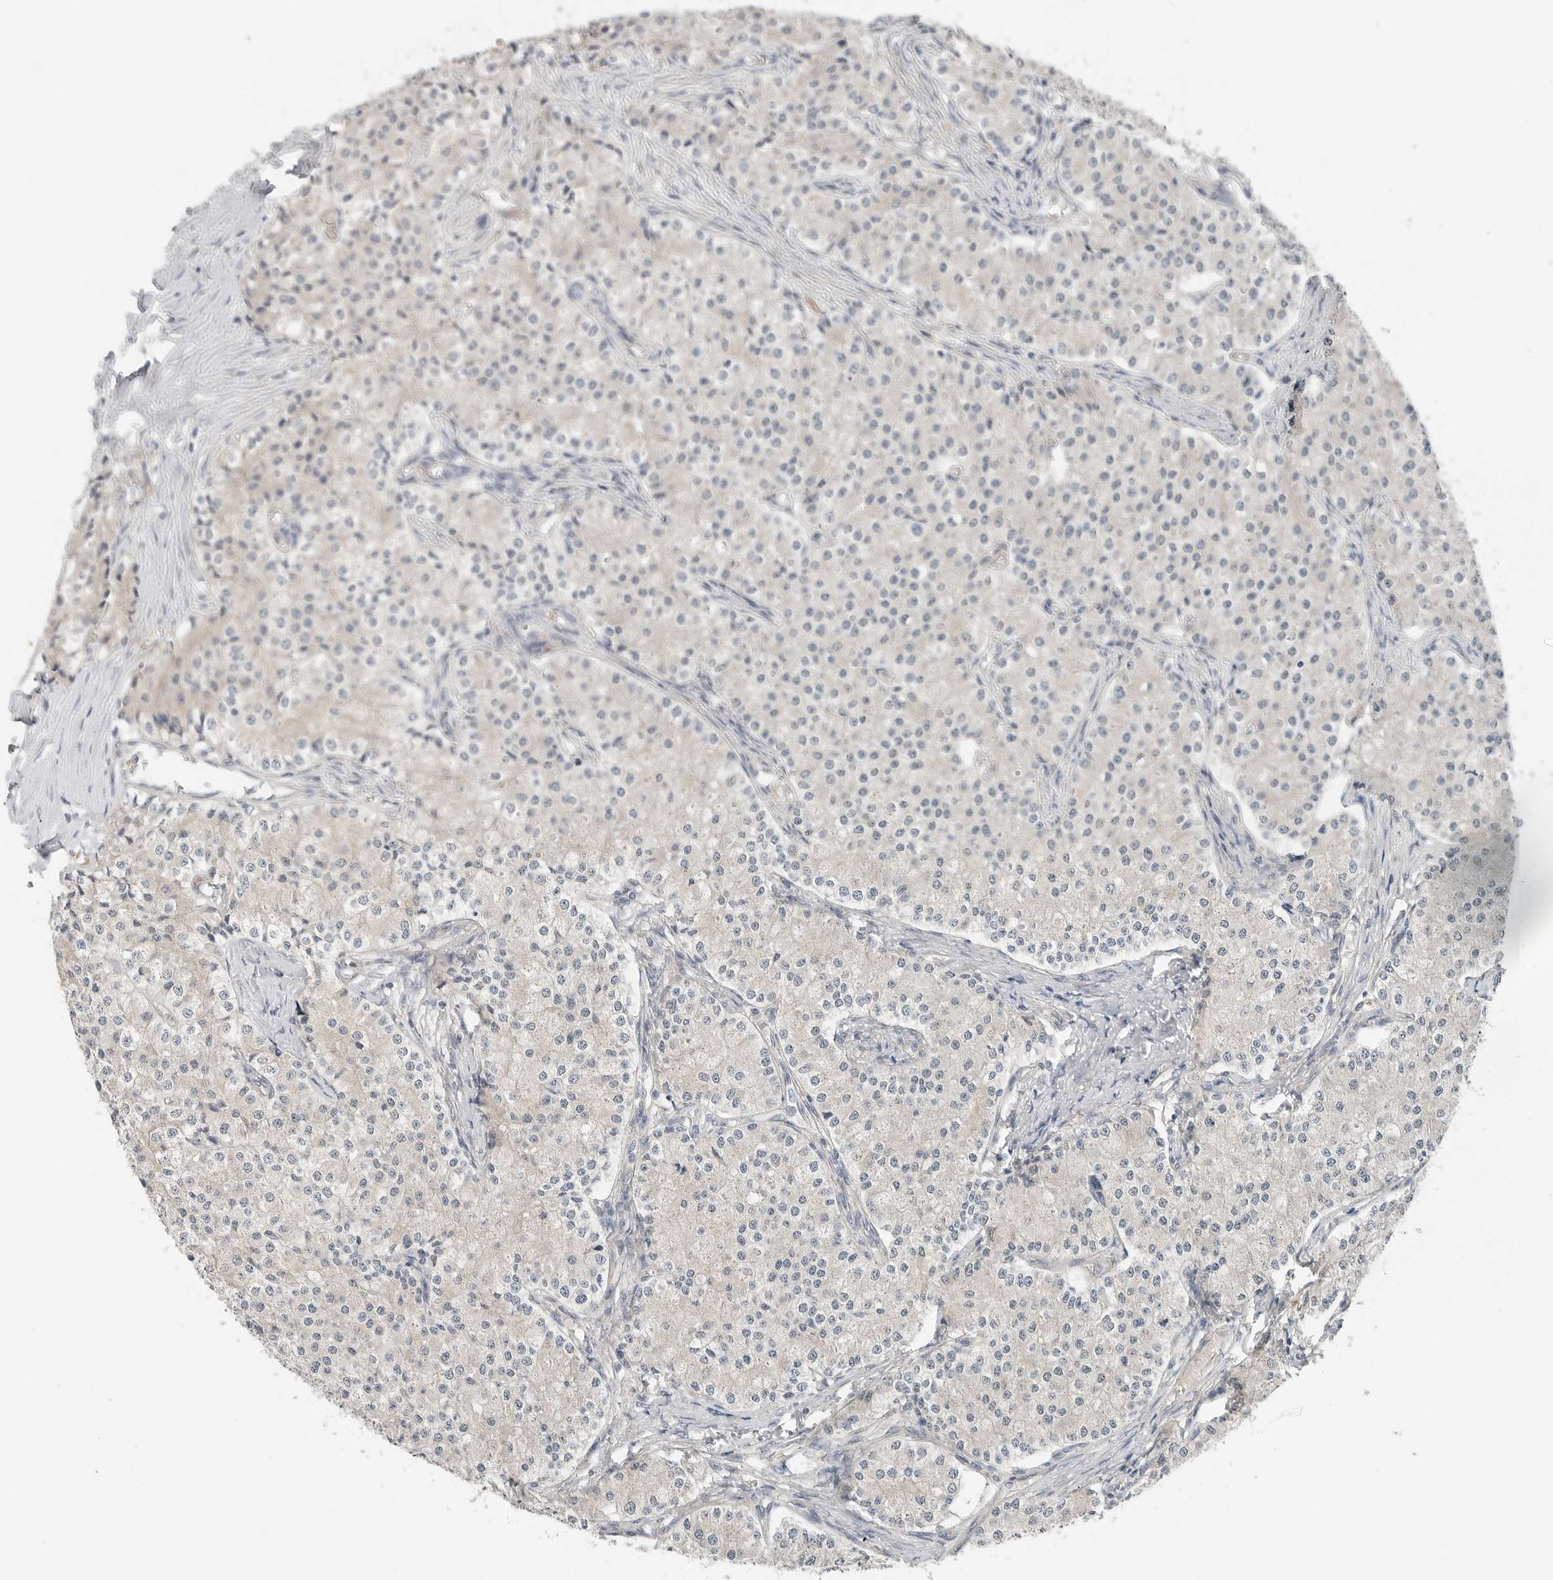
{"staining": {"intensity": "negative", "quantity": "none", "location": "none"}, "tissue": "carcinoid", "cell_type": "Tumor cells", "image_type": "cancer", "snomed": [{"axis": "morphology", "description": "Carcinoid, malignant, NOS"}, {"axis": "topography", "description": "Colon"}], "caption": "Immunohistochemistry photomicrograph of neoplastic tissue: human carcinoid stained with DAB (3,3'-diaminobenzidine) exhibits no significant protein positivity in tumor cells. Nuclei are stained in blue.", "gene": "FCRLB", "patient": {"sex": "female", "age": 52}}